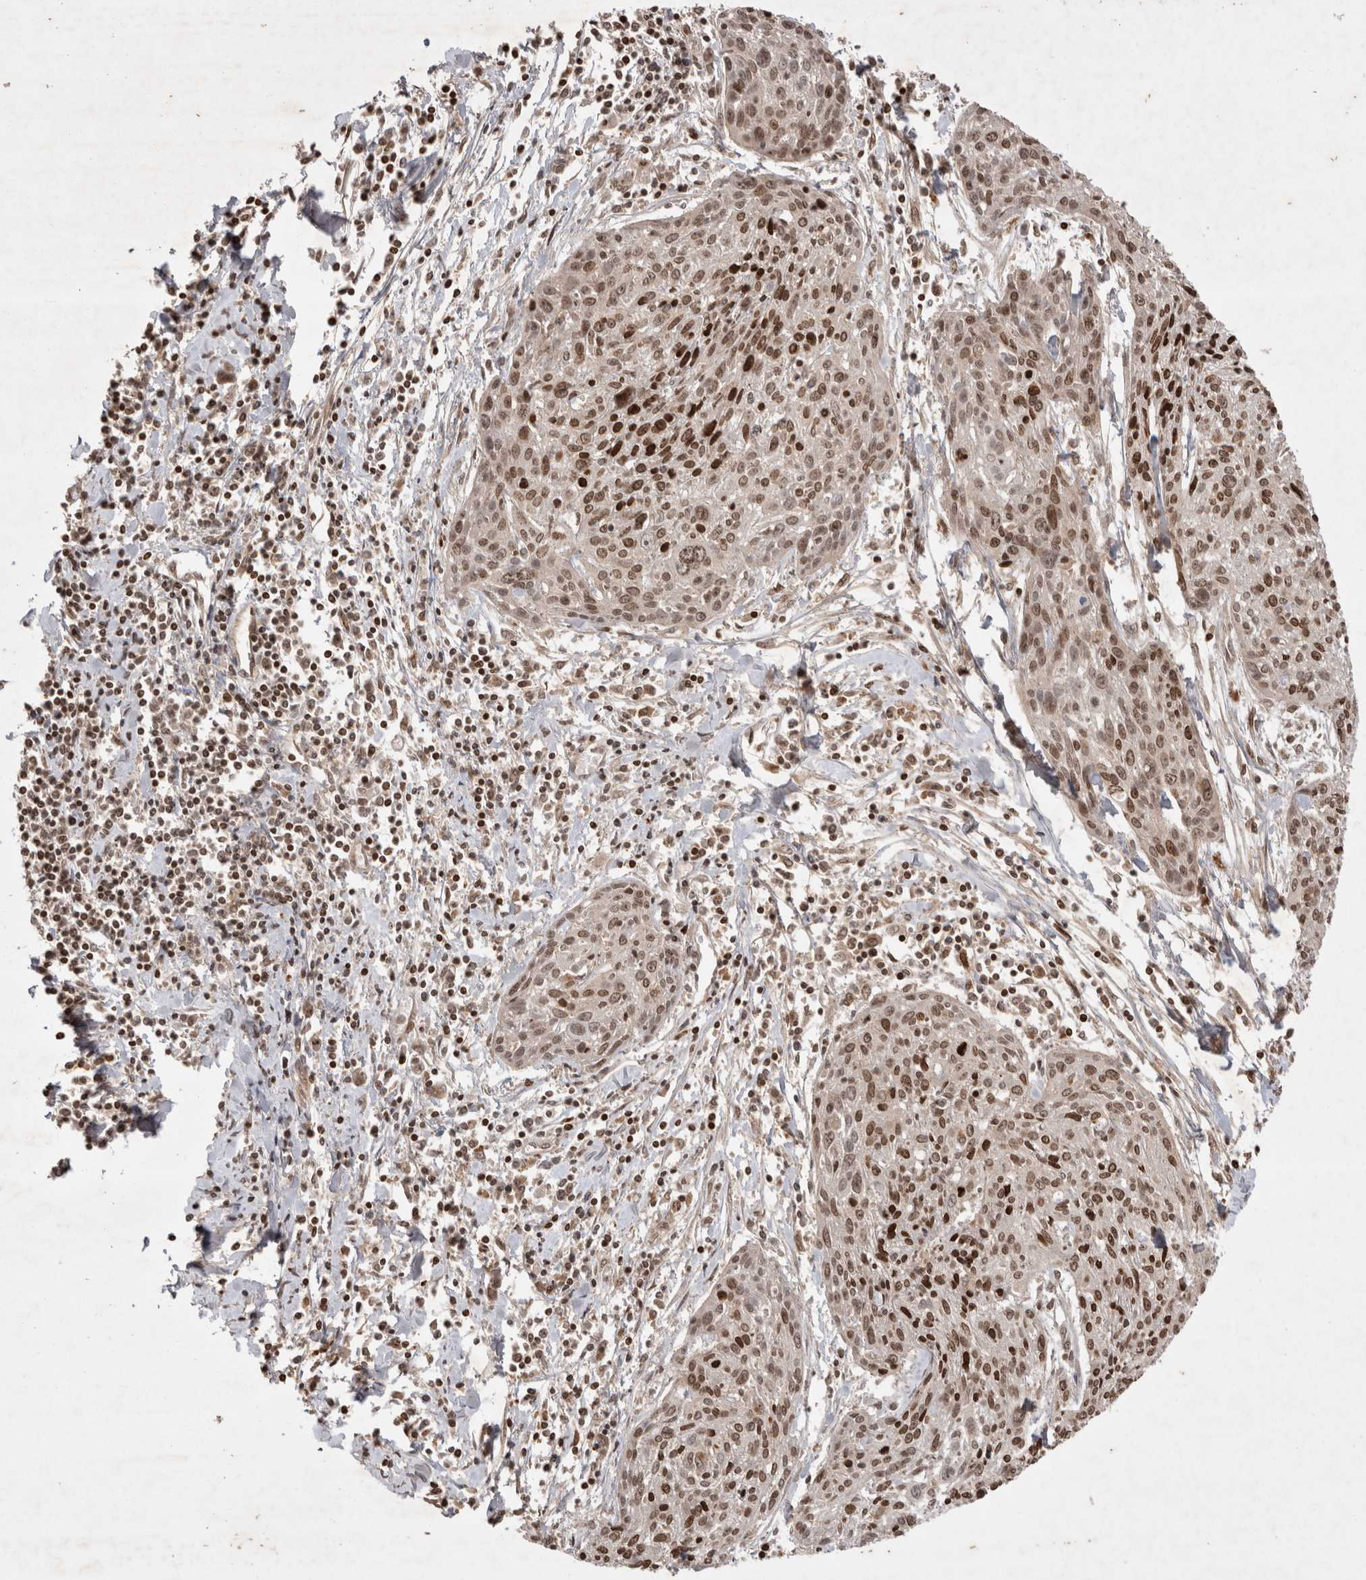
{"staining": {"intensity": "moderate", "quantity": ">75%", "location": "nuclear"}, "tissue": "cervical cancer", "cell_type": "Tumor cells", "image_type": "cancer", "snomed": [{"axis": "morphology", "description": "Squamous cell carcinoma, NOS"}, {"axis": "topography", "description": "Cervix"}], "caption": "Squamous cell carcinoma (cervical) stained with immunohistochemistry displays moderate nuclear expression in approximately >75% of tumor cells.", "gene": "FAM221A", "patient": {"sex": "female", "age": 51}}